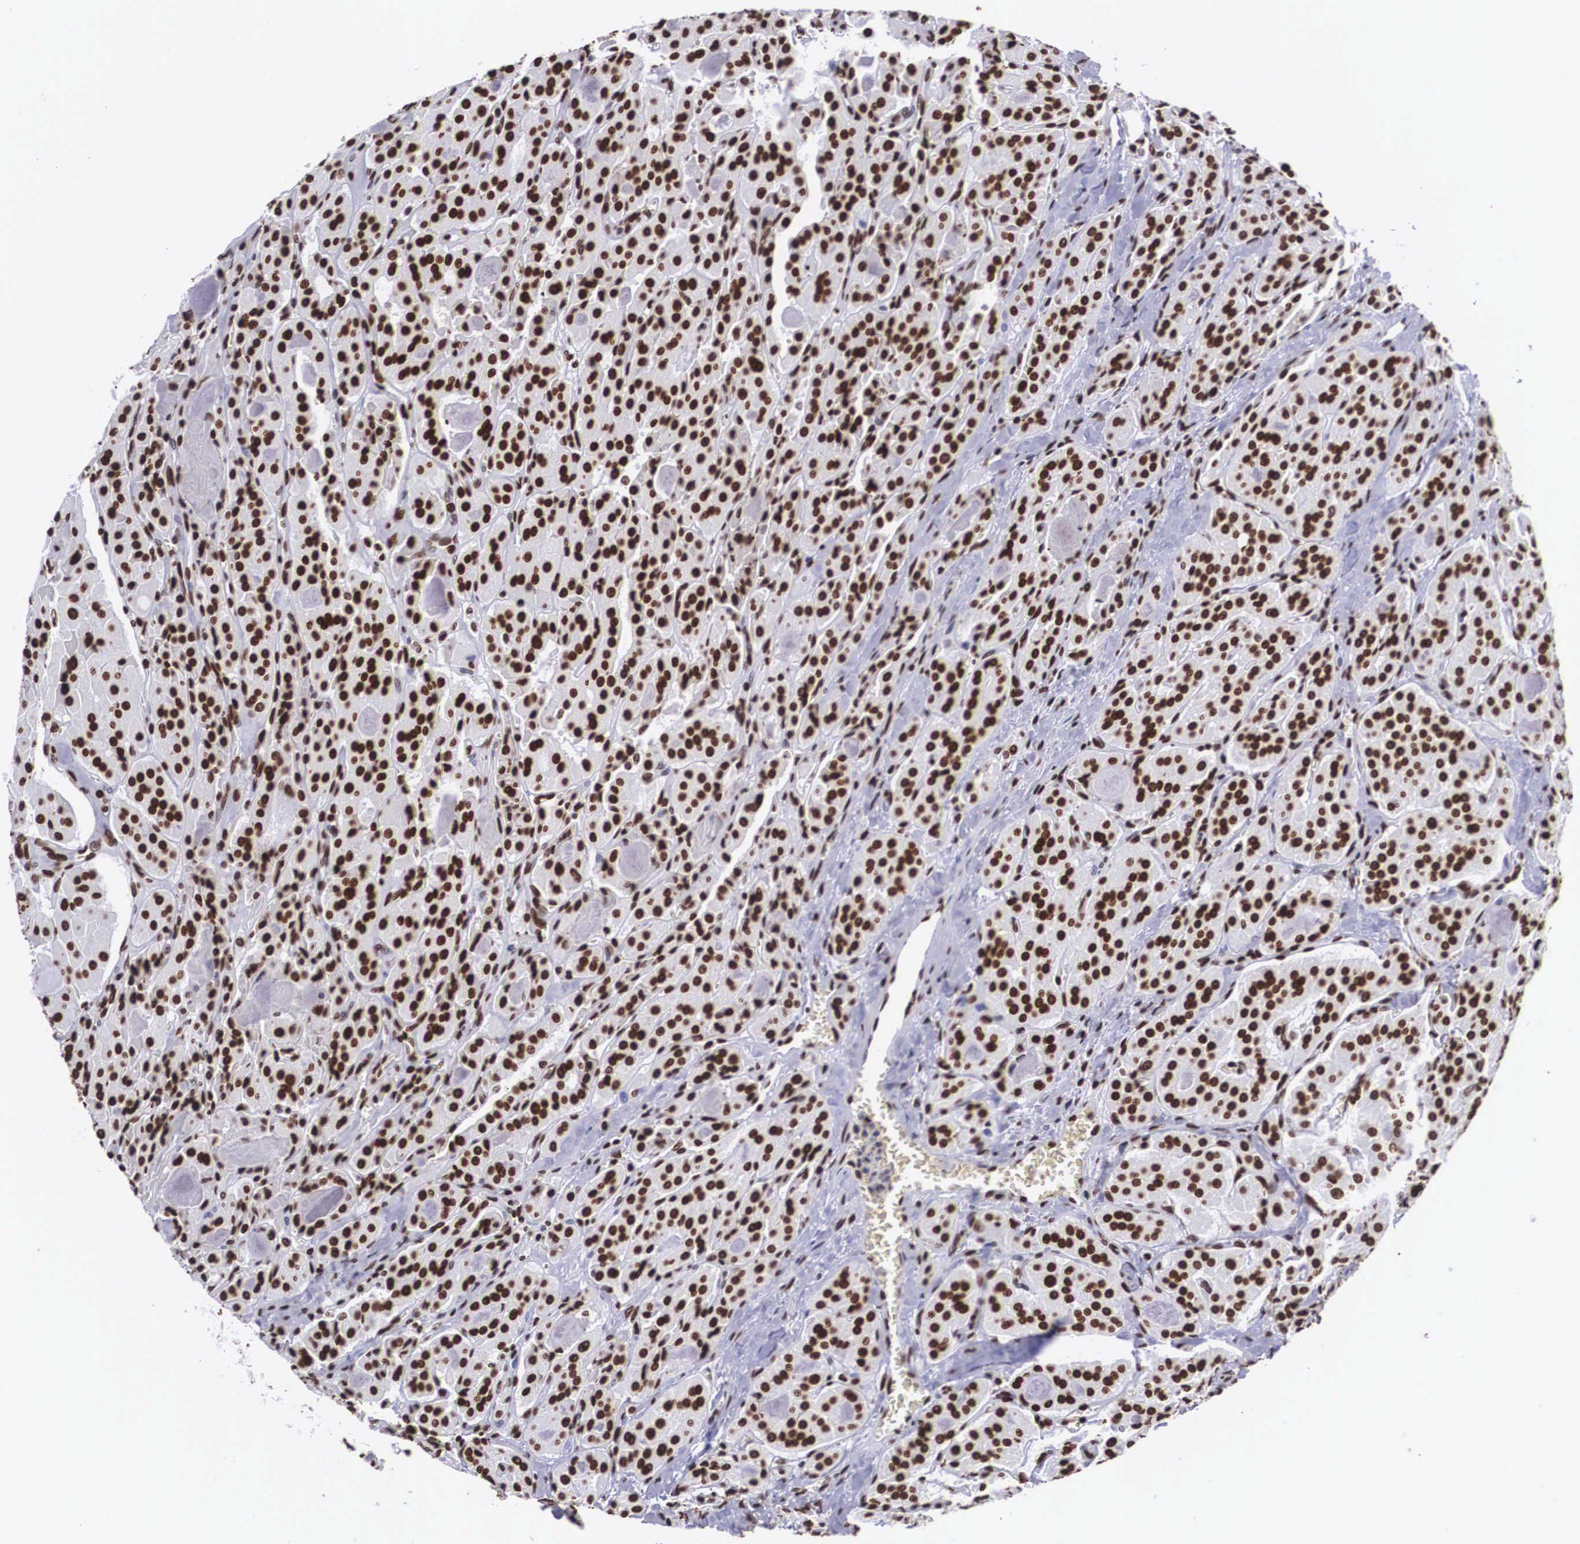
{"staining": {"intensity": "strong", "quantity": ">75%", "location": "nuclear"}, "tissue": "thyroid cancer", "cell_type": "Tumor cells", "image_type": "cancer", "snomed": [{"axis": "morphology", "description": "Carcinoma, NOS"}, {"axis": "topography", "description": "Thyroid gland"}], "caption": "A brown stain shows strong nuclear positivity of a protein in human thyroid cancer tumor cells.", "gene": "MECP2", "patient": {"sex": "male", "age": 76}}